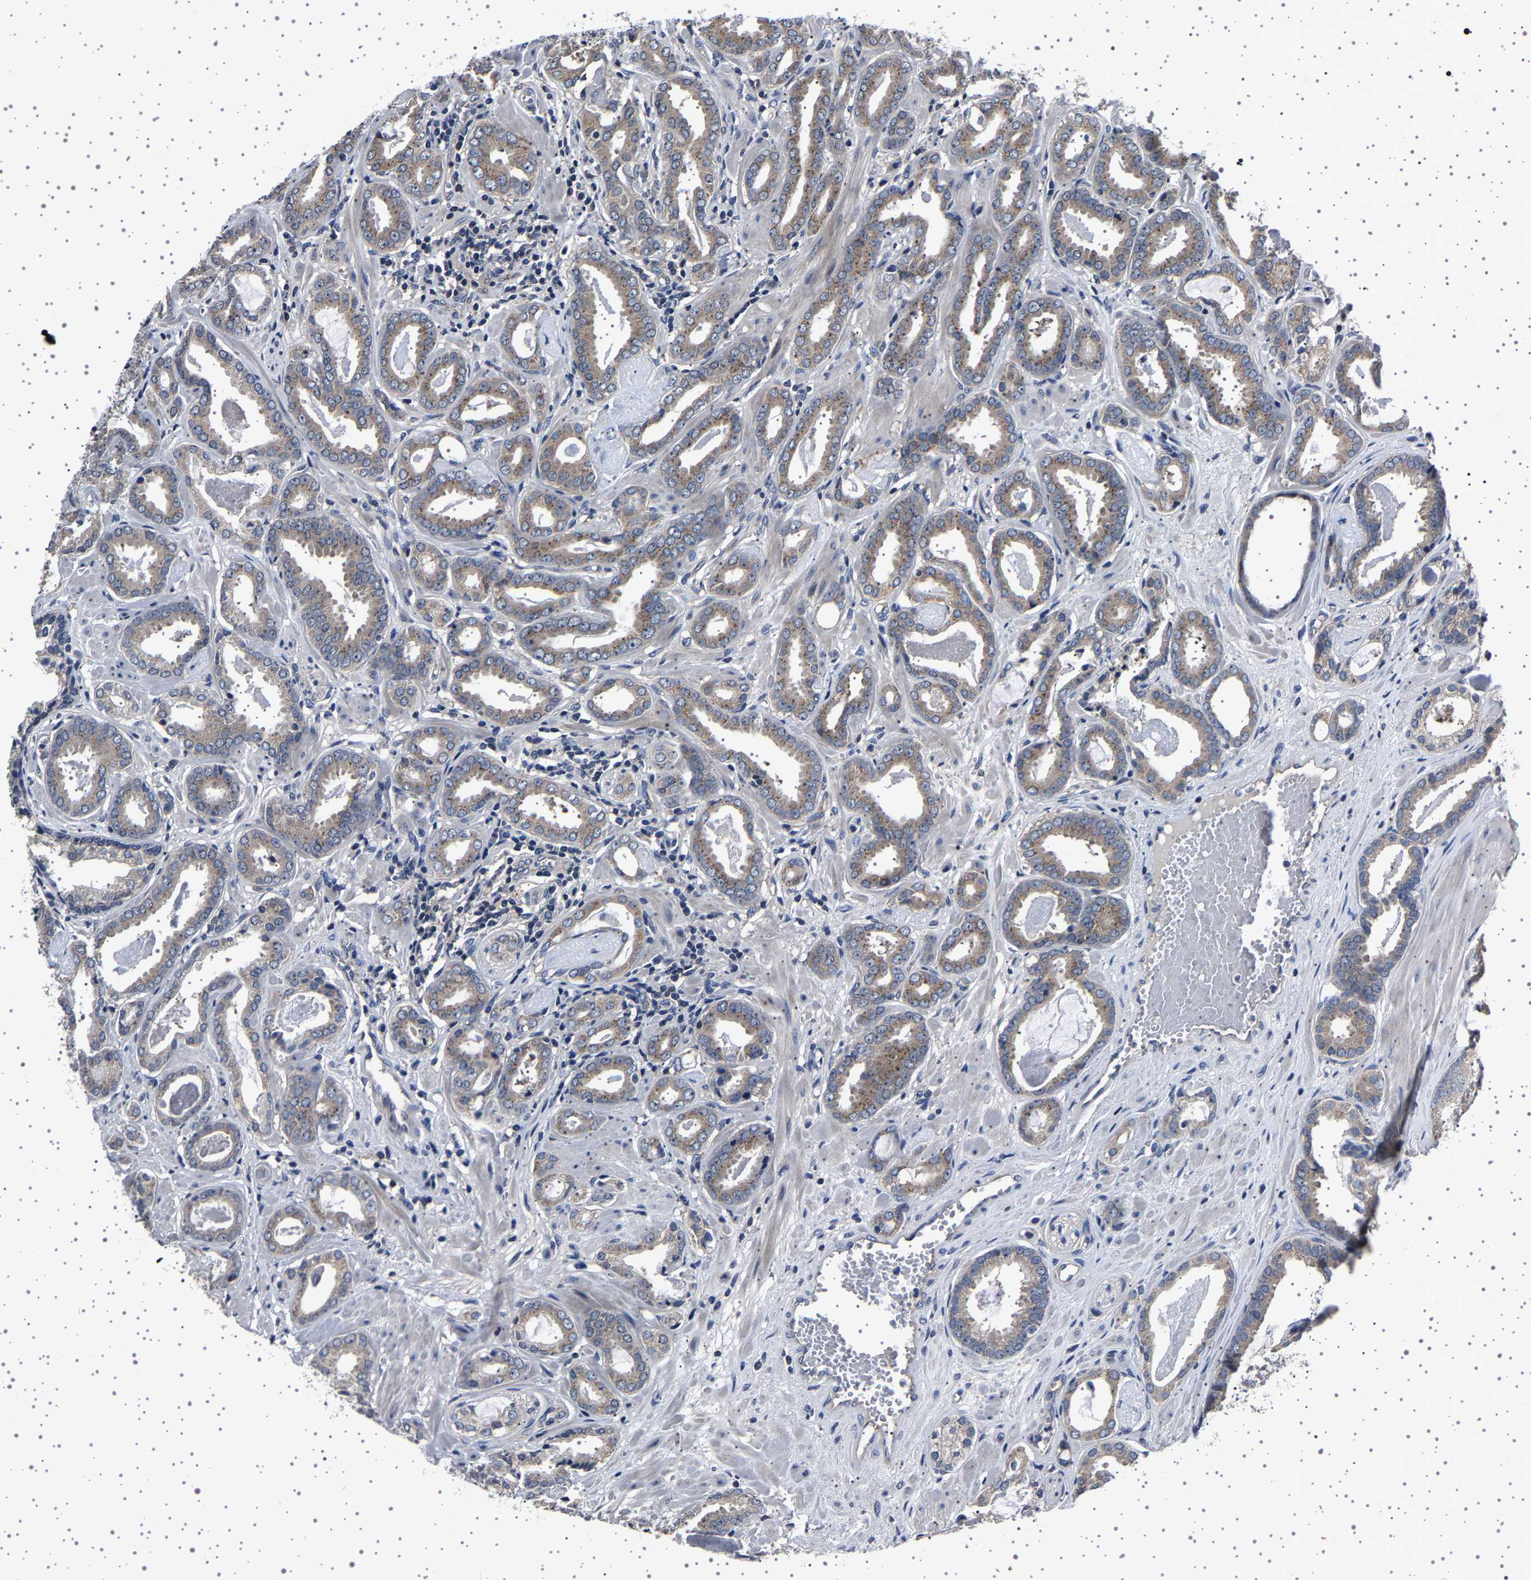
{"staining": {"intensity": "weak", "quantity": ">75%", "location": "cytoplasmic/membranous"}, "tissue": "prostate cancer", "cell_type": "Tumor cells", "image_type": "cancer", "snomed": [{"axis": "morphology", "description": "Adenocarcinoma, Low grade"}, {"axis": "topography", "description": "Prostate"}], "caption": "Tumor cells show low levels of weak cytoplasmic/membranous positivity in about >75% of cells in human low-grade adenocarcinoma (prostate).", "gene": "NCKAP1", "patient": {"sex": "male", "age": 53}}